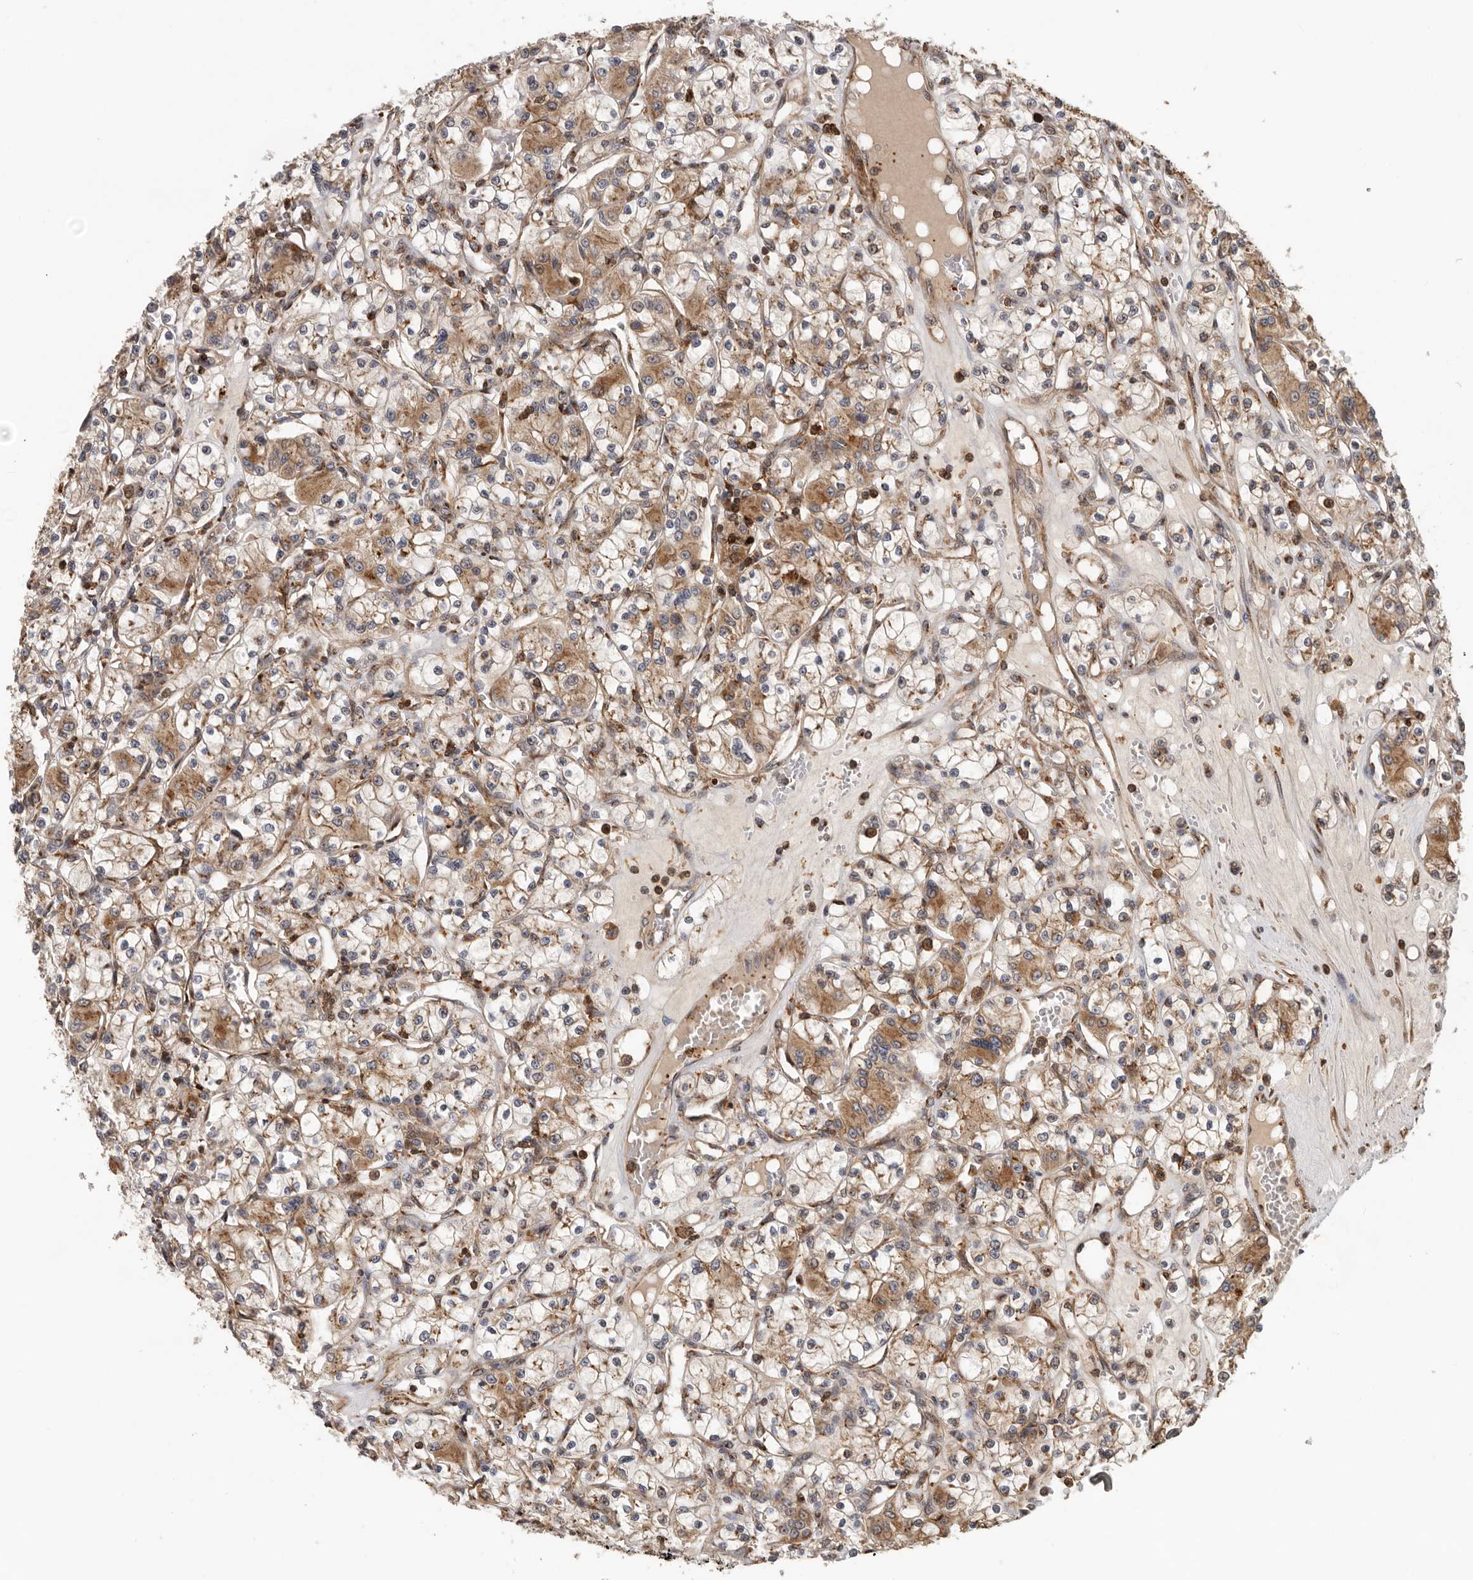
{"staining": {"intensity": "moderate", "quantity": ">75%", "location": "cytoplasmic/membranous"}, "tissue": "renal cancer", "cell_type": "Tumor cells", "image_type": "cancer", "snomed": [{"axis": "morphology", "description": "Adenocarcinoma, NOS"}, {"axis": "topography", "description": "Kidney"}], "caption": "Immunohistochemical staining of renal cancer (adenocarcinoma) reveals medium levels of moderate cytoplasmic/membranous protein staining in approximately >75% of tumor cells. (brown staining indicates protein expression, while blue staining denotes nuclei).", "gene": "RNF157", "patient": {"sex": "female", "age": 59}}